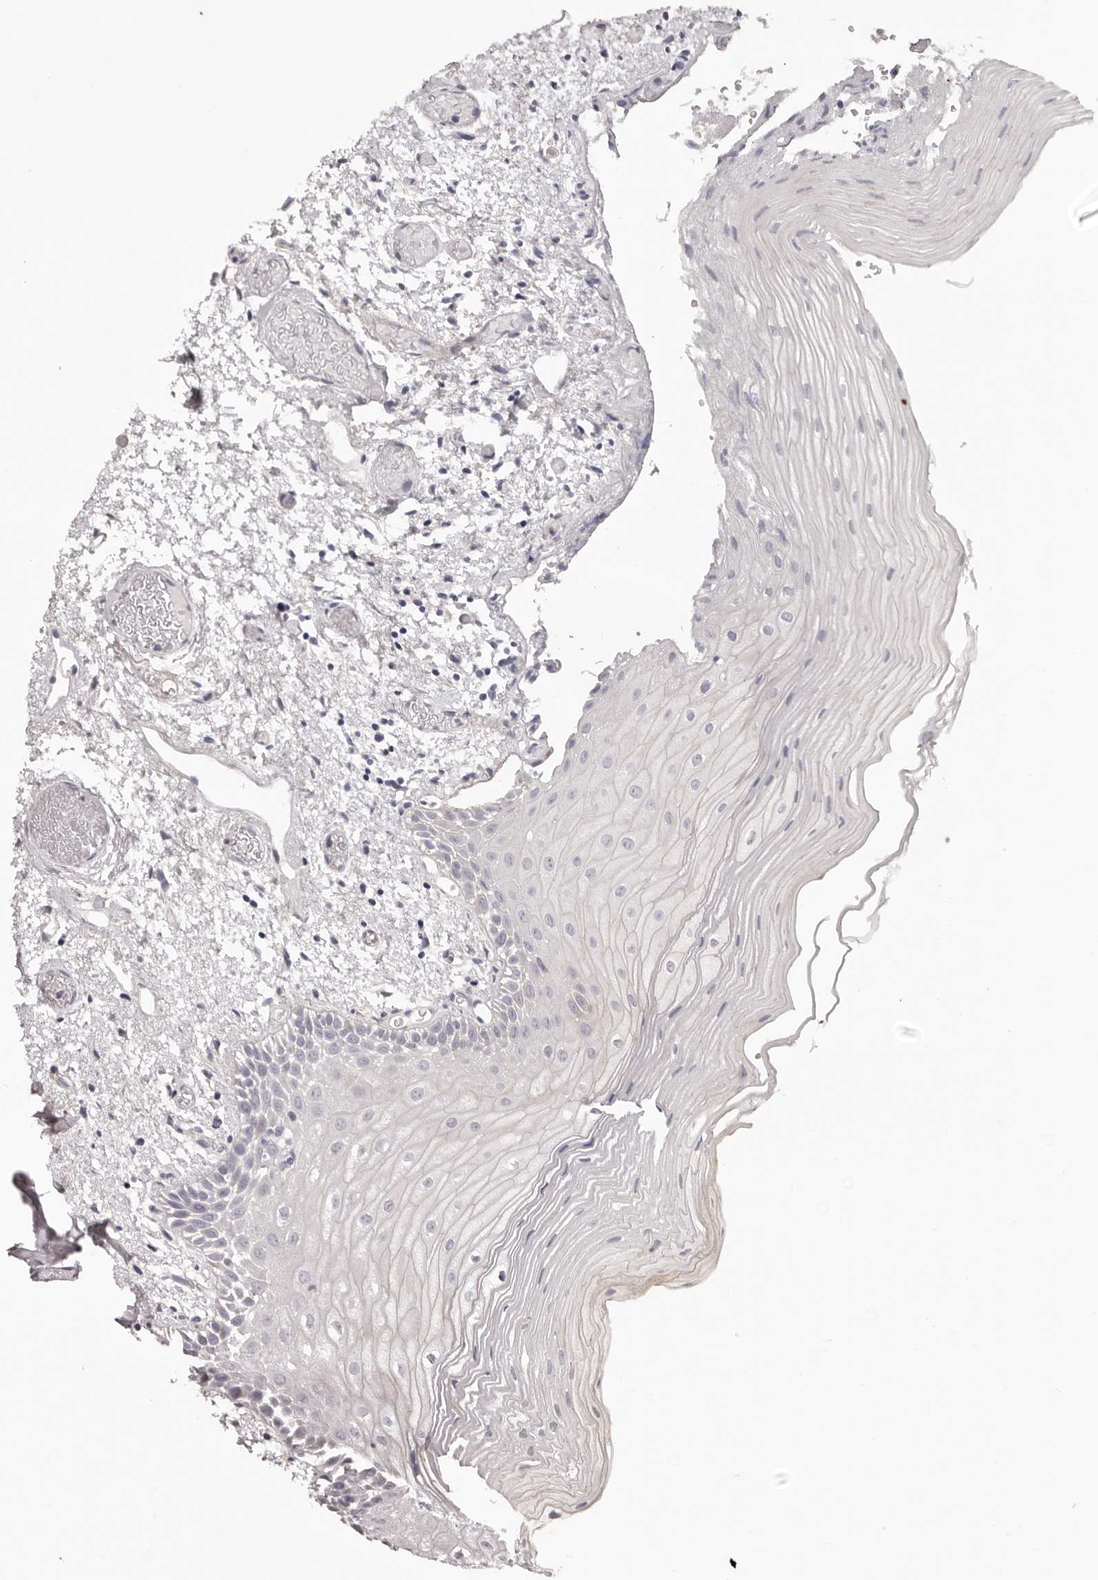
{"staining": {"intensity": "negative", "quantity": "none", "location": "none"}, "tissue": "oral mucosa", "cell_type": "Squamous epithelial cells", "image_type": "normal", "snomed": [{"axis": "morphology", "description": "Normal tissue, NOS"}, {"axis": "topography", "description": "Oral tissue"}], "caption": "This image is of normal oral mucosa stained with IHC to label a protein in brown with the nuclei are counter-stained blue. There is no staining in squamous epithelial cells. (DAB (3,3'-diaminobenzidine) immunohistochemistry with hematoxylin counter stain).", "gene": "PEG10", "patient": {"sex": "male", "age": 52}}